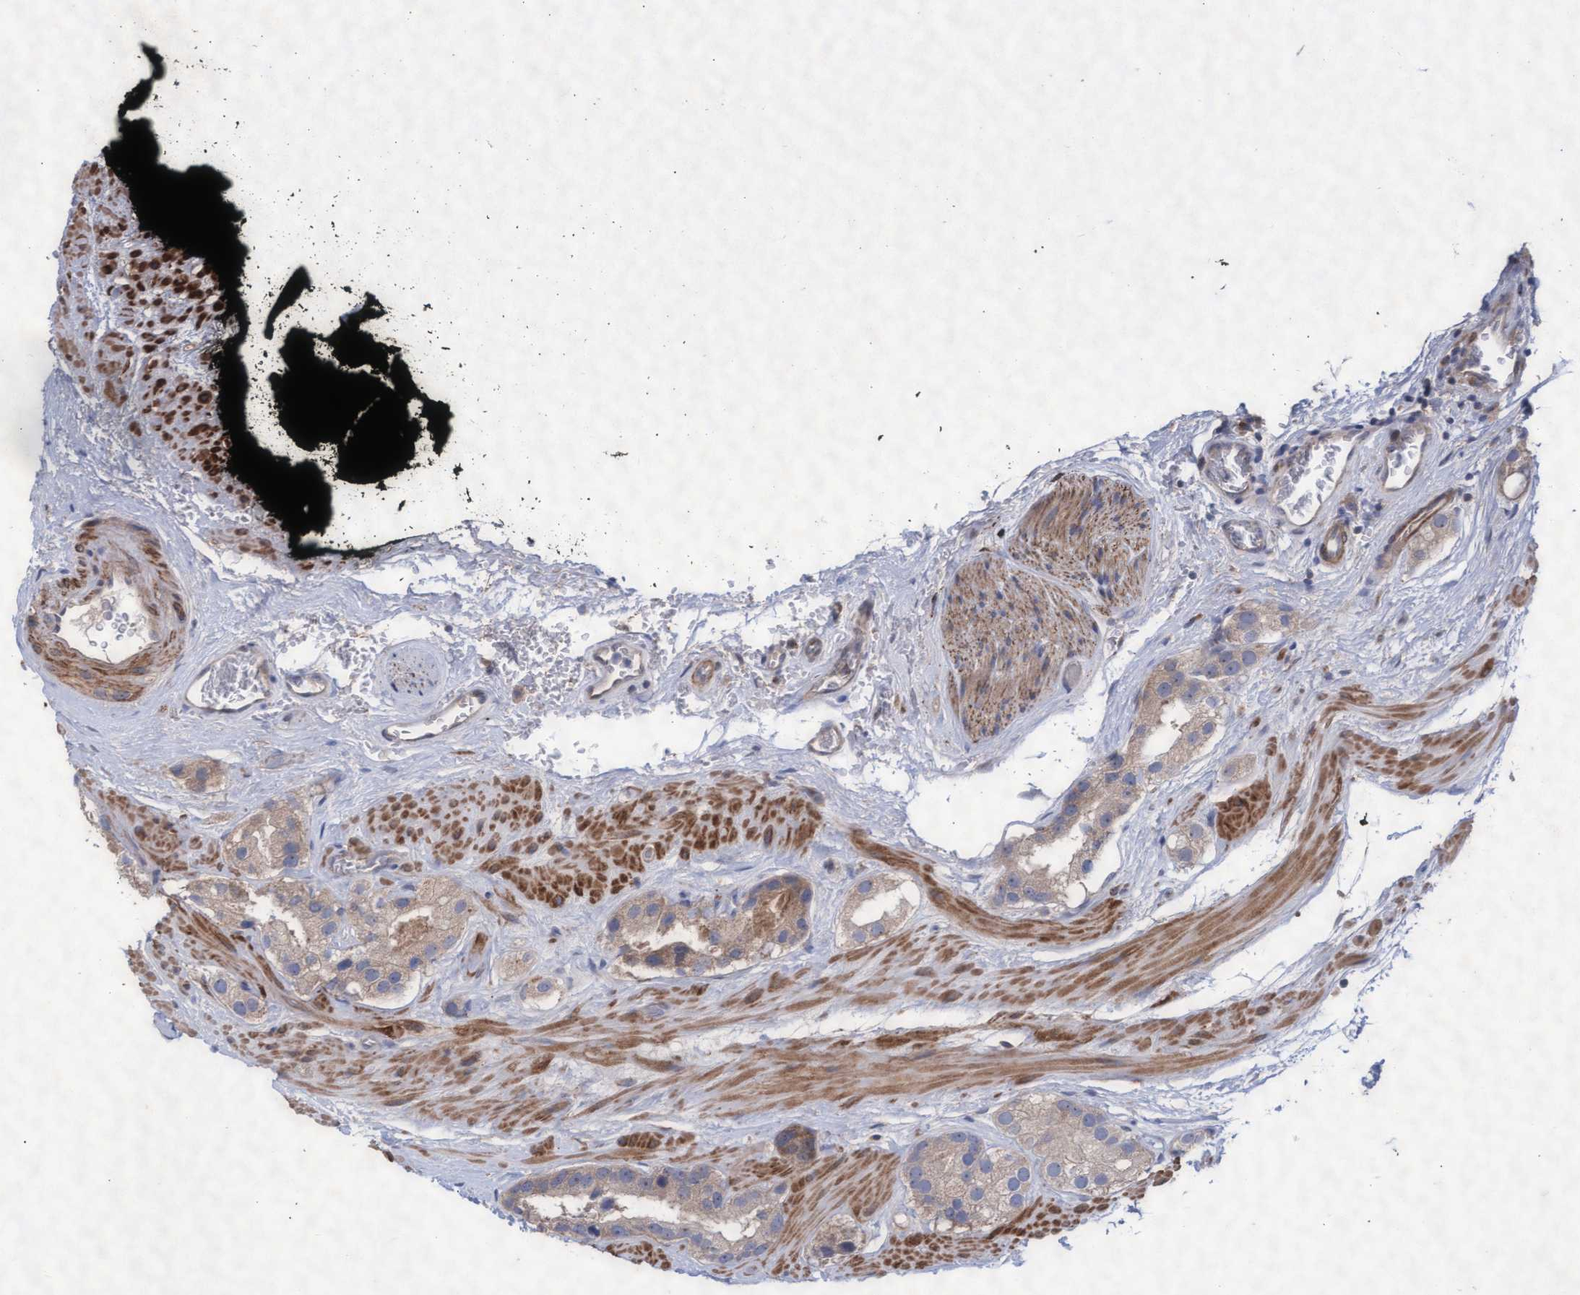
{"staining": {"intensity": "weak", "quantity": ">75%", "location": "cytoplasmic/membranous"}, "tissue": "prostate cancer", "cell_type": "Tumor cells", "image_type": "cancer", "snomed": [{"axis": "morphology", "description": "Adenocarcinoma, High grade"}, {"axis": "topography", "description": "Prostate"}], "caption": "High-power microscopy captured an immunohistochemistry (IHC) photomicrograph of high-grade adenocarcinoma (prostate), revealing weak cytoplasmic/membranous staining in approximately >75% of tumor cells.", "gene": "ABCF2", "patient": {"sex": "male", "age": 63}}